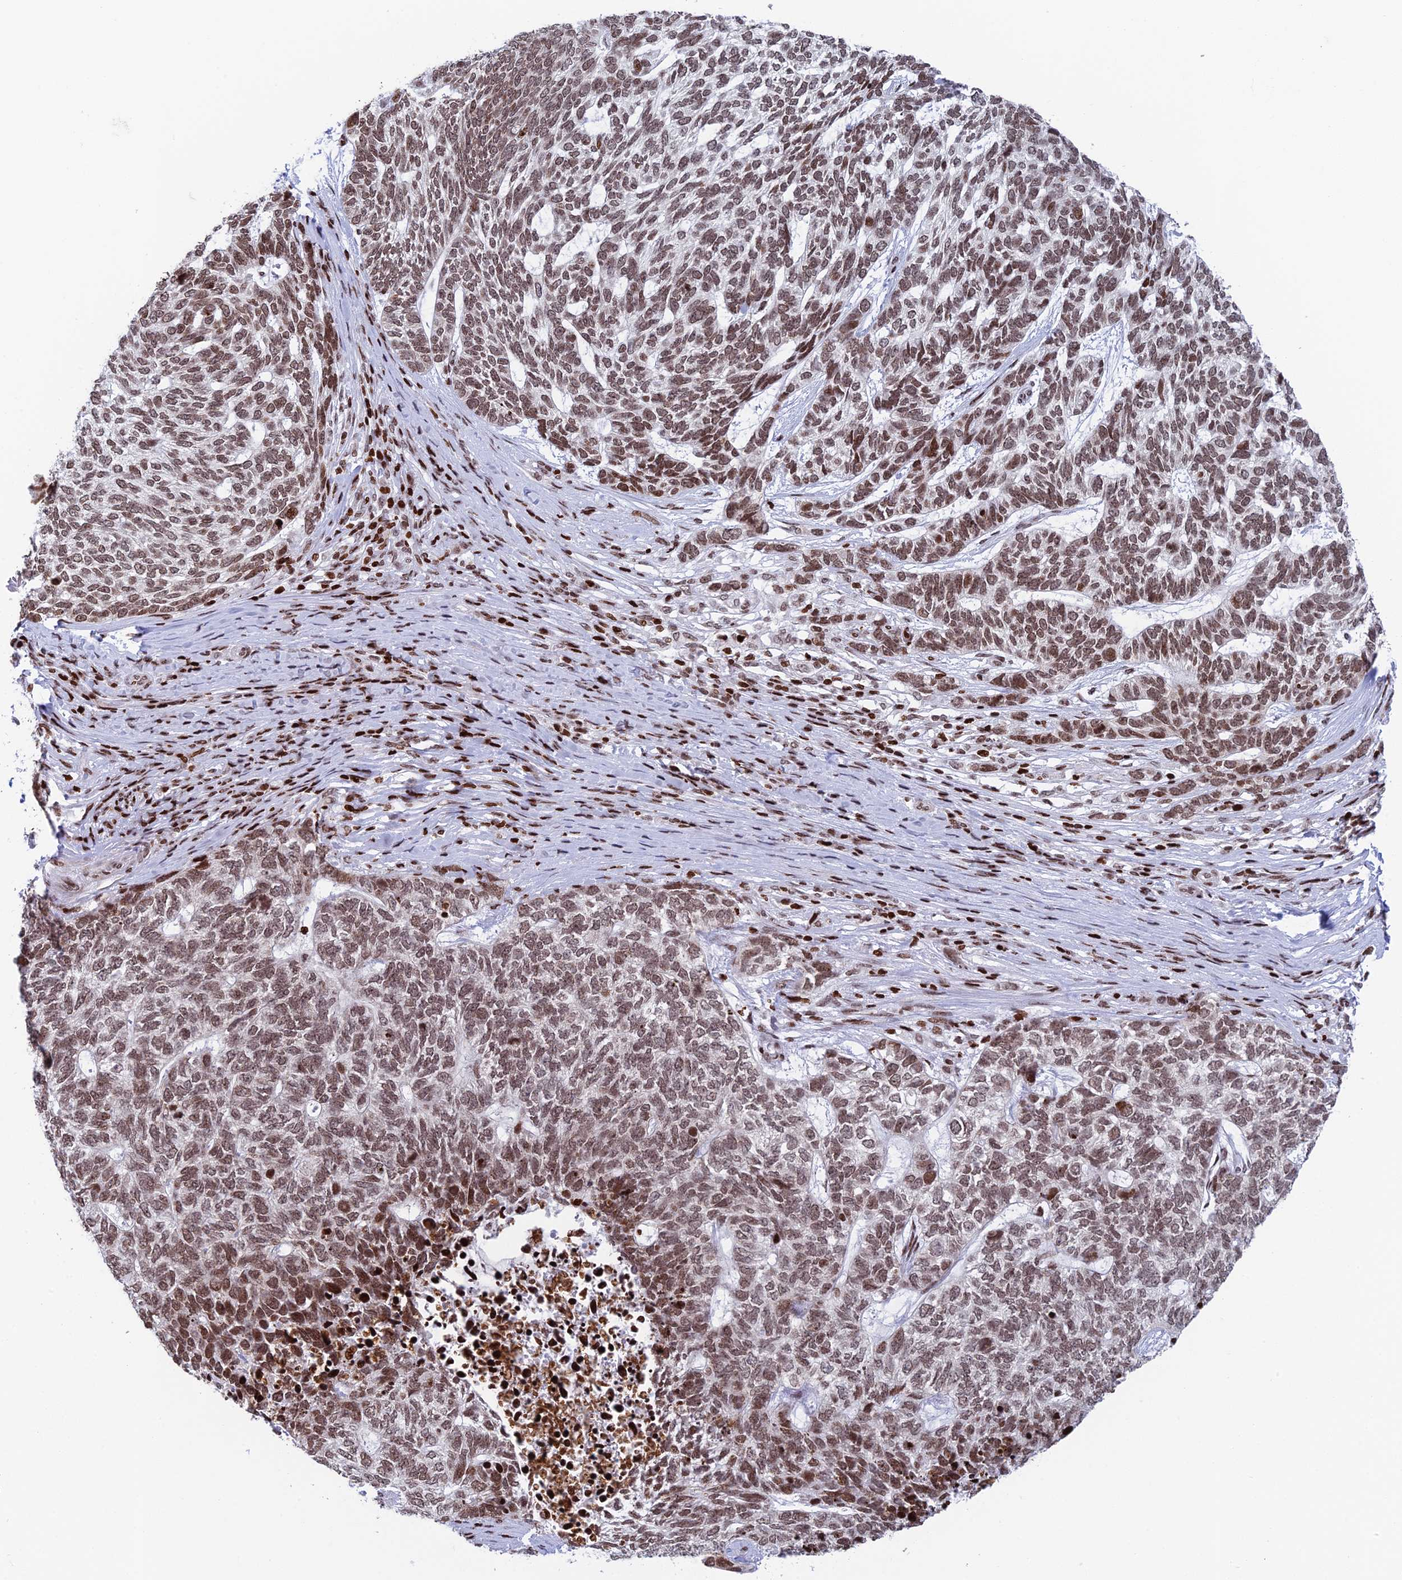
{"staining": {"intensity": "moderate", "quantity": ">75%", "location": "nuclear"}, "tissue": "skin cancer", "cell_type": "Tumor cells", "image_type": "cancer", "snomed": [{"axis": "morphology", "description": "Basal cell carcinoma"}, {"axis": "topography", "description": "Skin"}], "caption": "DAB (3,3'-diaminobenzidine) immunohistochemical staining of skin basal cell carcinoma exhibits moderate nuclear protein expression in approximately >75% of tumor cells.", "gene": "RPAP1", "patient": {"sex": "female", "age": 65}}